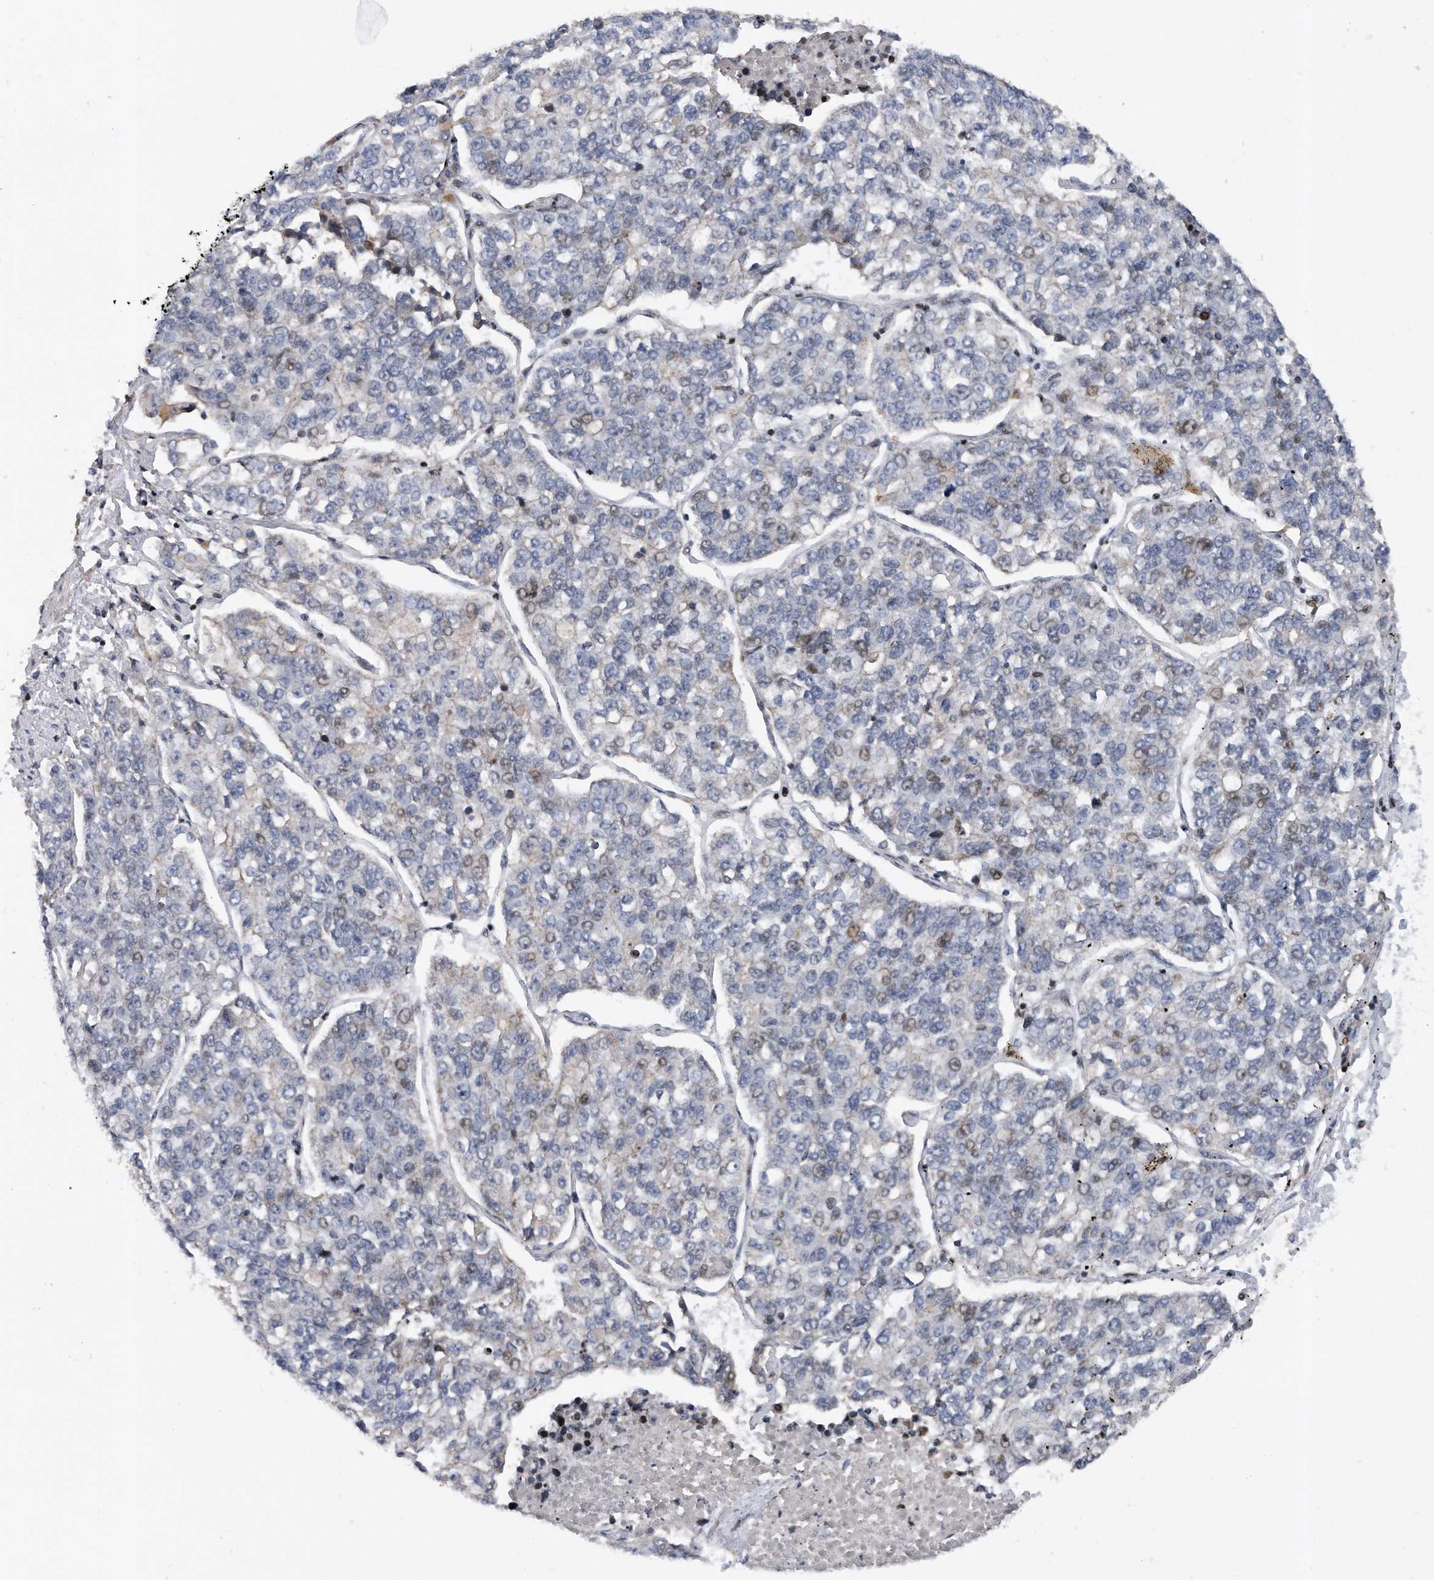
{"staining": {"intensity": "negative", "quantity": "none", "location": "none"}, "tissue": "lung cancer", "cell_type": "Tumor cells", "image_type": "cancer", "snomed": [{"axis": "morphology", "description": "Adenocarcinoma, NOS"}, {"axis": "topography", "description": "Lung"}], "caption": "IHC image of adenocarcinoma (lung) stained for a protein (brown), which demonstrates no positivity in tumor cells. Brightfield microscopy of immunohistochemistry stained with DAB (brown) and hematoxylin (blue), captured at high magnification.", "gene": "CDH12", "patient": {"sex": "male", "age": 49}}